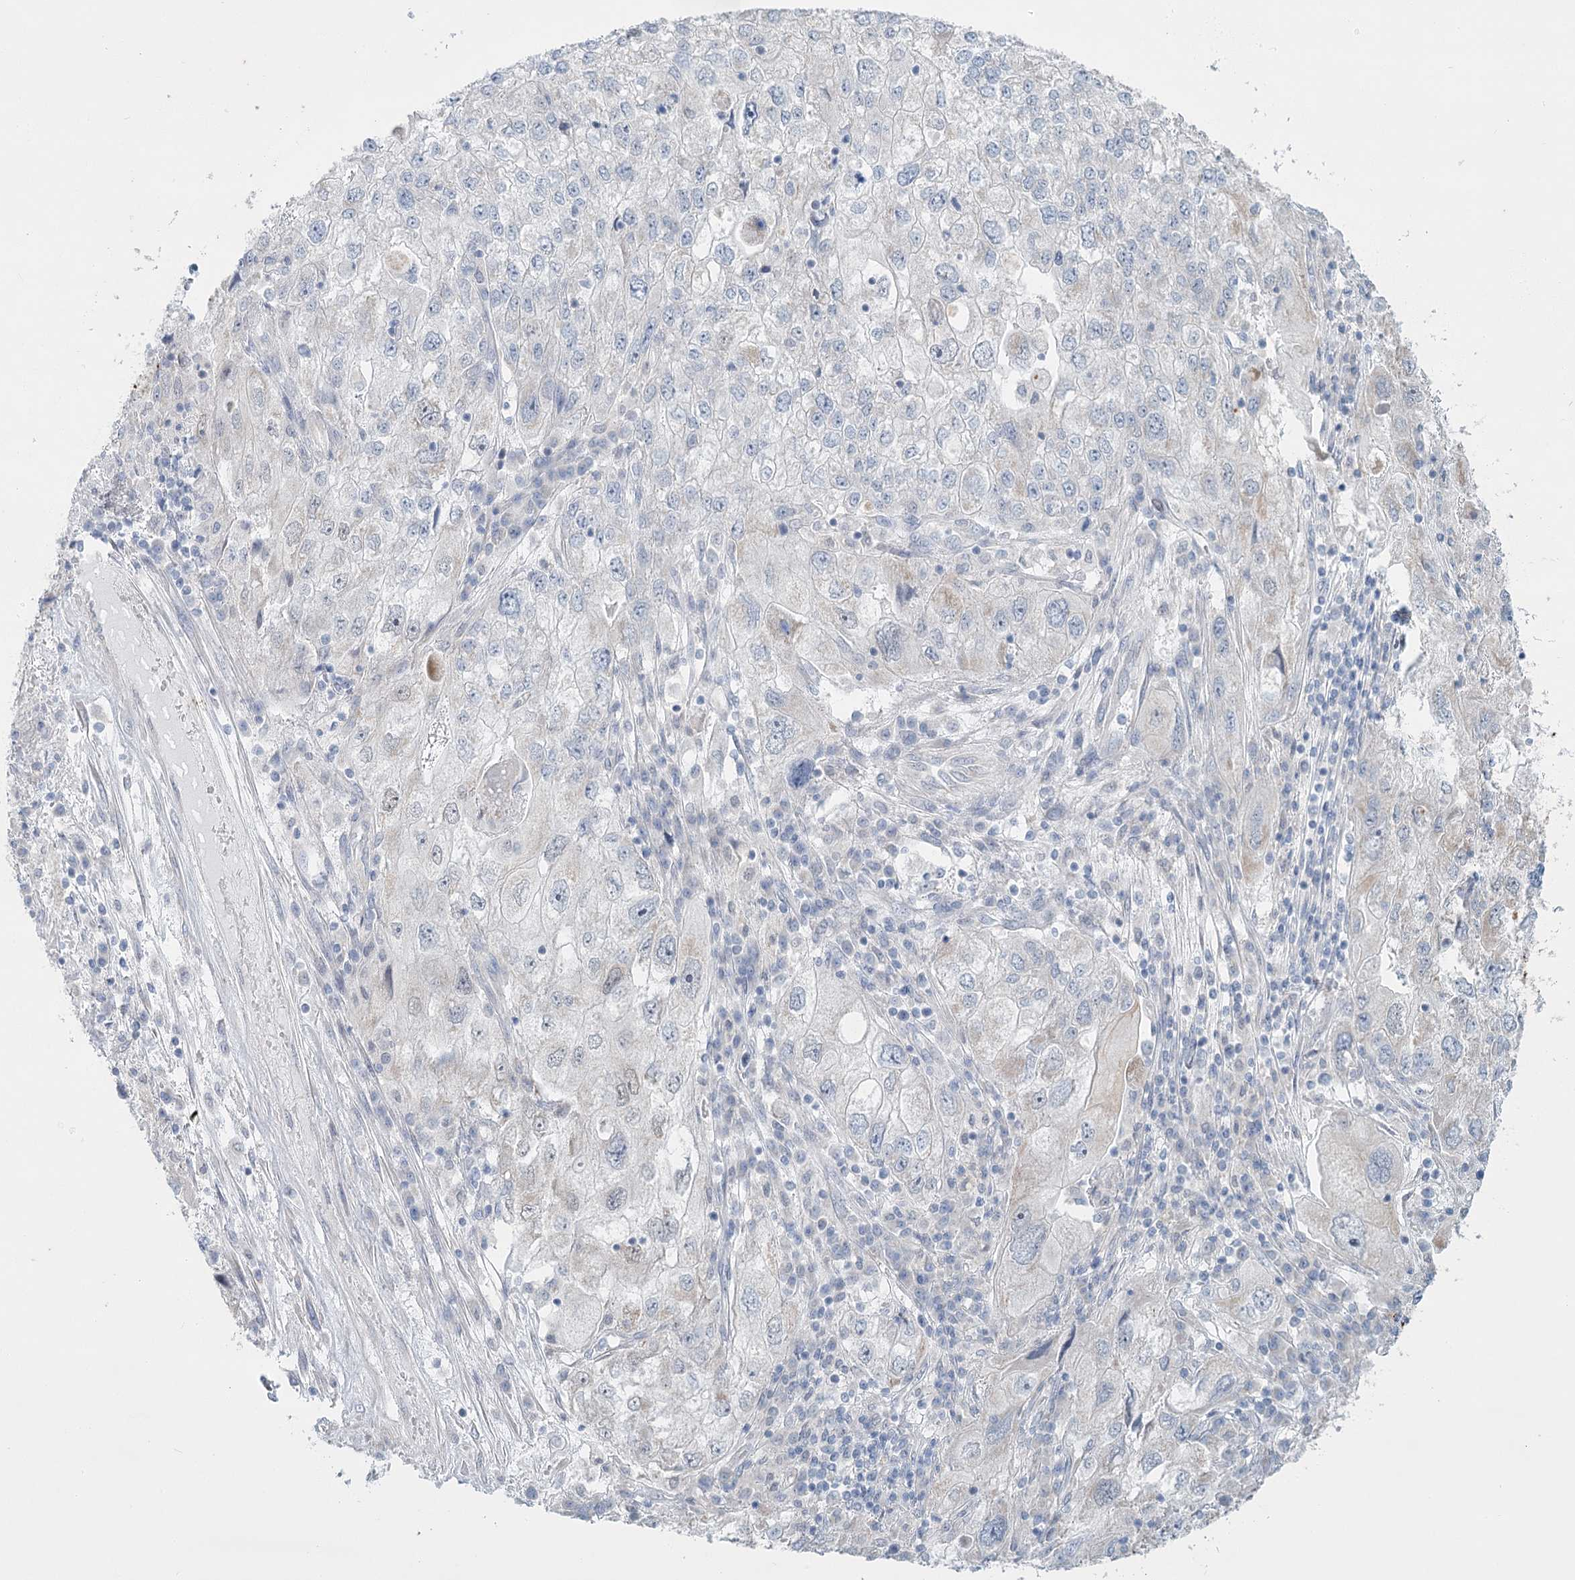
{"staining": {"intensity": "negative", "quantity": "none", "location": "none"}, "tissue": "endometrial cancer", "cell_type": "Tumor cells", "image_type": "cancer", "snomed": [{"axis": "morphology", "description": "Adenocarcinoma, NOS"}, {"axis": "topography", "description": "Endometrium"}], "caption": "Immunohistochemistry (IHC) photomicrograph of adenocarcinoma (endometrial) stained for a protein (brown), which demonstrates no expression in tumor cells. Nuclei are stained in blue.", "gene": "ABITRAM", "patient": {"sex": "female", "age": 49}}